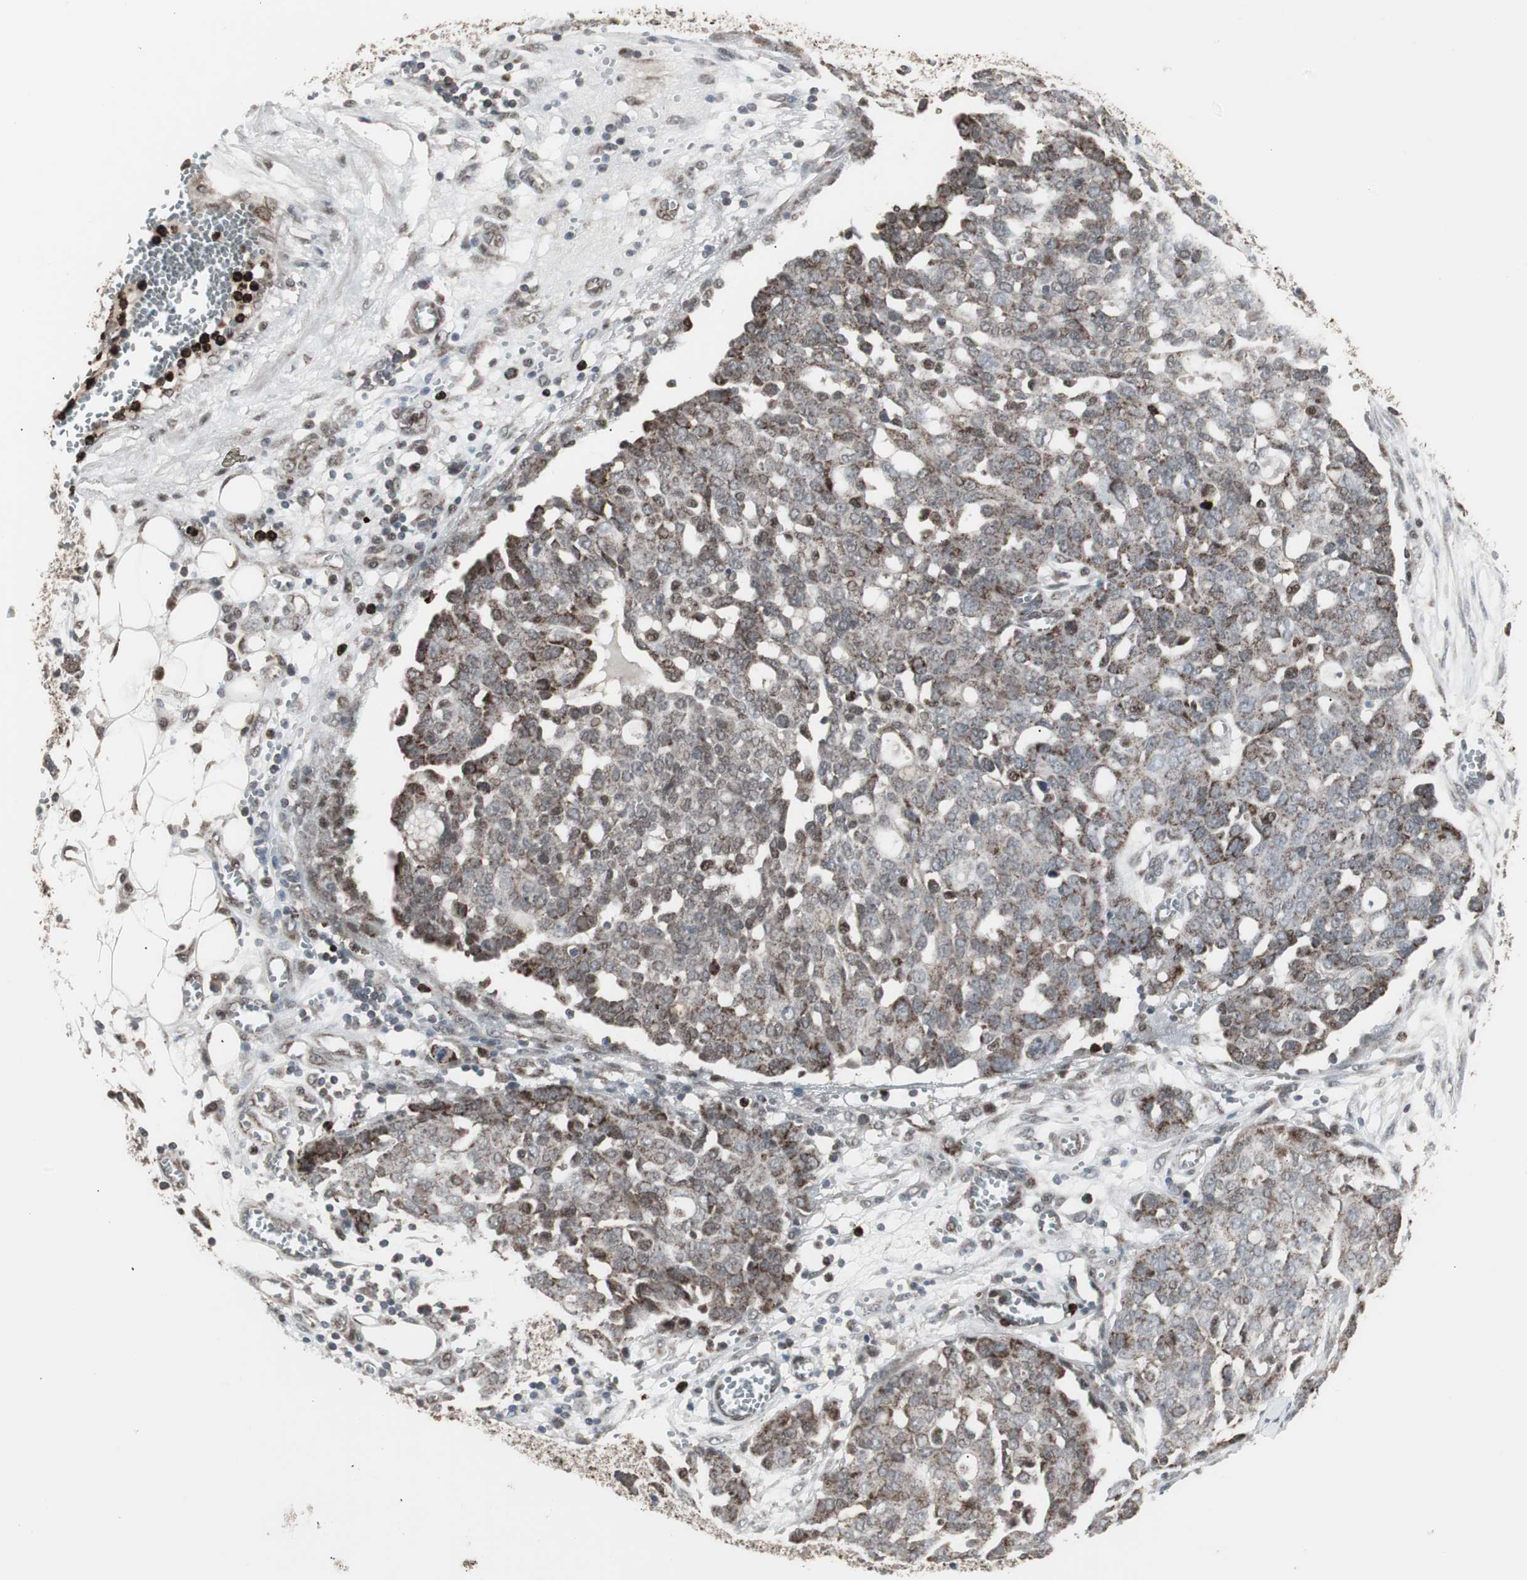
{"staining": {"intensity": "weak", "quantity": "25%-75%", "location": "cytoplasmic/membranous,nuclear"}, "tissue": "ovarian cancer", "cell_type": "Tumor cells", "image_type": "cancer", "snomed": [{"axis": "morphology", "description": "Cystadenocarcinoma, serous, NOS"}, {"axis": "topography", "description": "Soft tissue"}, {"axis": "topography", "description": "Ovary"}], "caption": "This is an image of immunohistochemistry staining of ovarian cancer (serous cystadenocarcinoma), which shows weak staining in the cytoplasmic/membranous and nuclear of tumor cells.", "gene": "RXRA", "patient": {"sex": "female", "age": 57}}